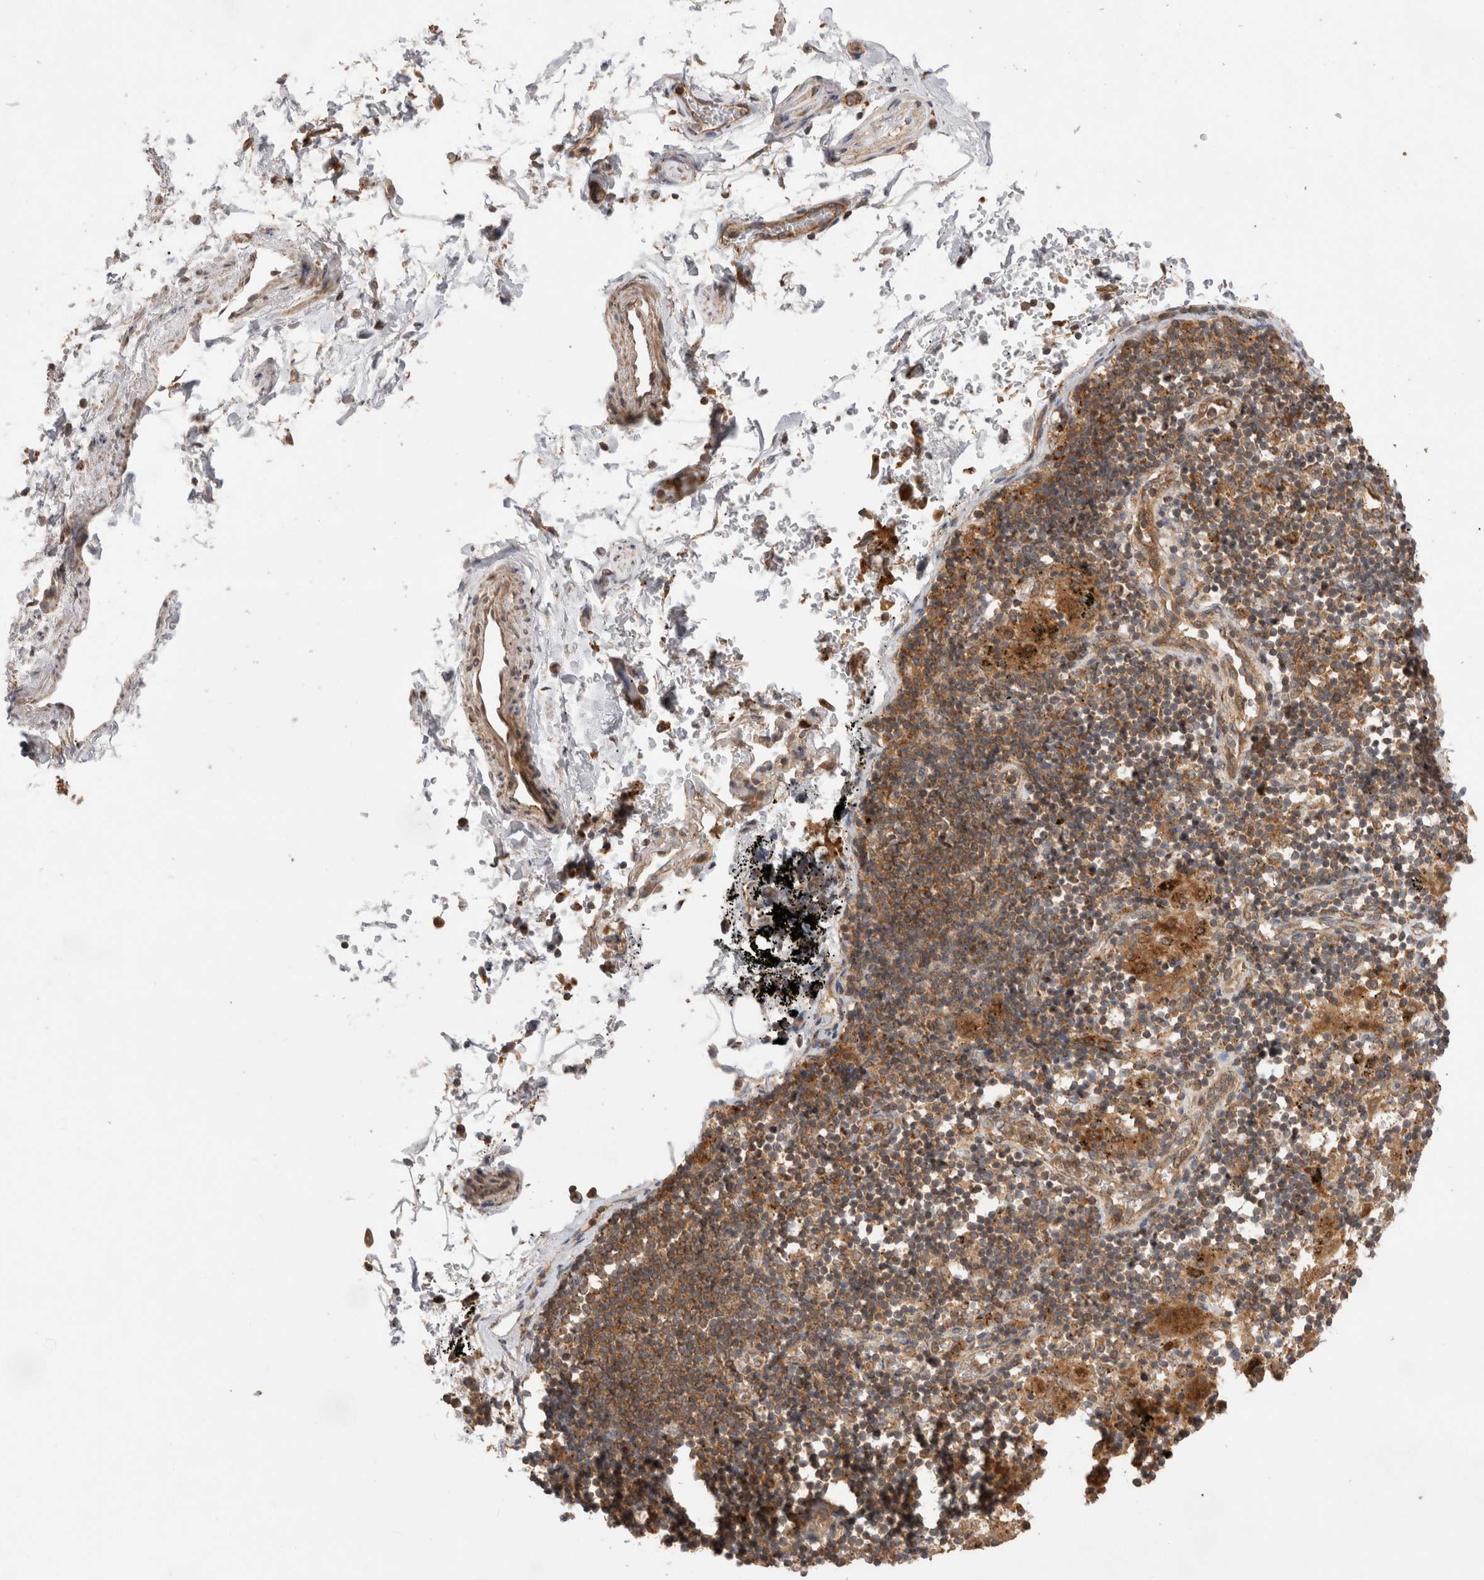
{"staining": {"intensity": "weak", "quantity": ">75%", "location": "cytoplasmic/membranous"}, "tissue": "adipose tissue", "cell_type": "Adipocytes", "image_type": "normal", "snomed": [{"axis": "morphology", "description": "Normal tissue, NOS"}, {"axis": "topography", "description": "Cartilage tissue"}, {"axis": "topography", "description": "Lung"}], "caption": "Brown immunohistochemical staining in unremarkable adipose tissue exhibits weak cytoplasmic/membranous positivity in about >75% of adipocytes. (brown staining indicates protein expression, while blue staining denotes nuclei).", "gene": "VPS28", "patient": {"sex": "female", "age": 77}}